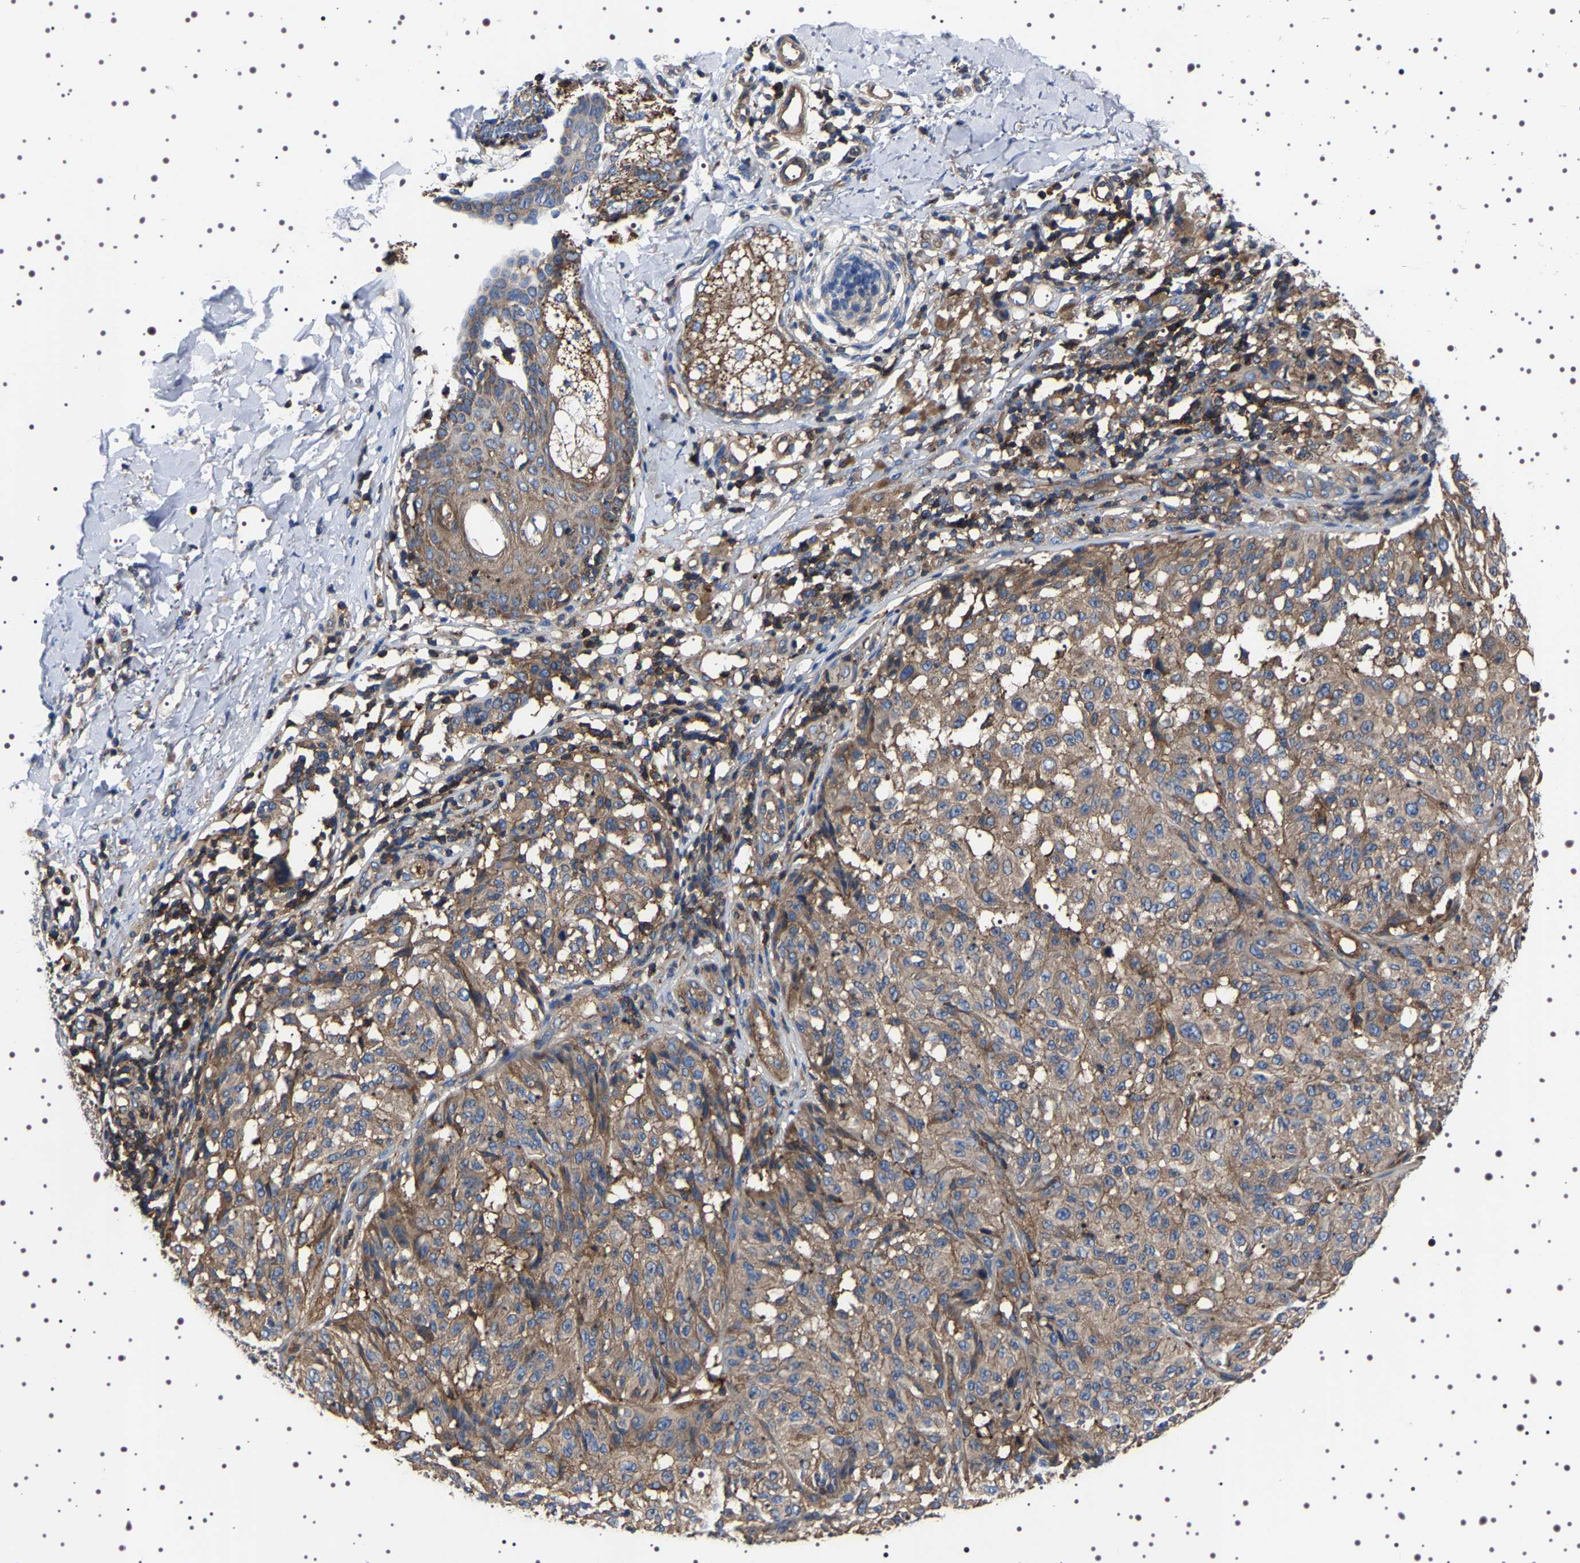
{"staining": {"intensity": "weak", "quantity": ">75%", "location": "cytoplasmic/membranous"}, "tissue": "melanoma", "cell_type": "Tumor cells", "image_type": "cancer", "snomed": [{"axis": "morphology", "description": "Malignant melanoma, NOS"}, {"axis": "topography", "description": "Skin"}], "caption": "This is an image of immunohistochemistry (IHC) staining of malignant melanoma, which shows weak positivity in the cytoplasmic/membranous of tumor cells.", "gene": "WDR1", "patient": {"sex": "female", "age": 46}}